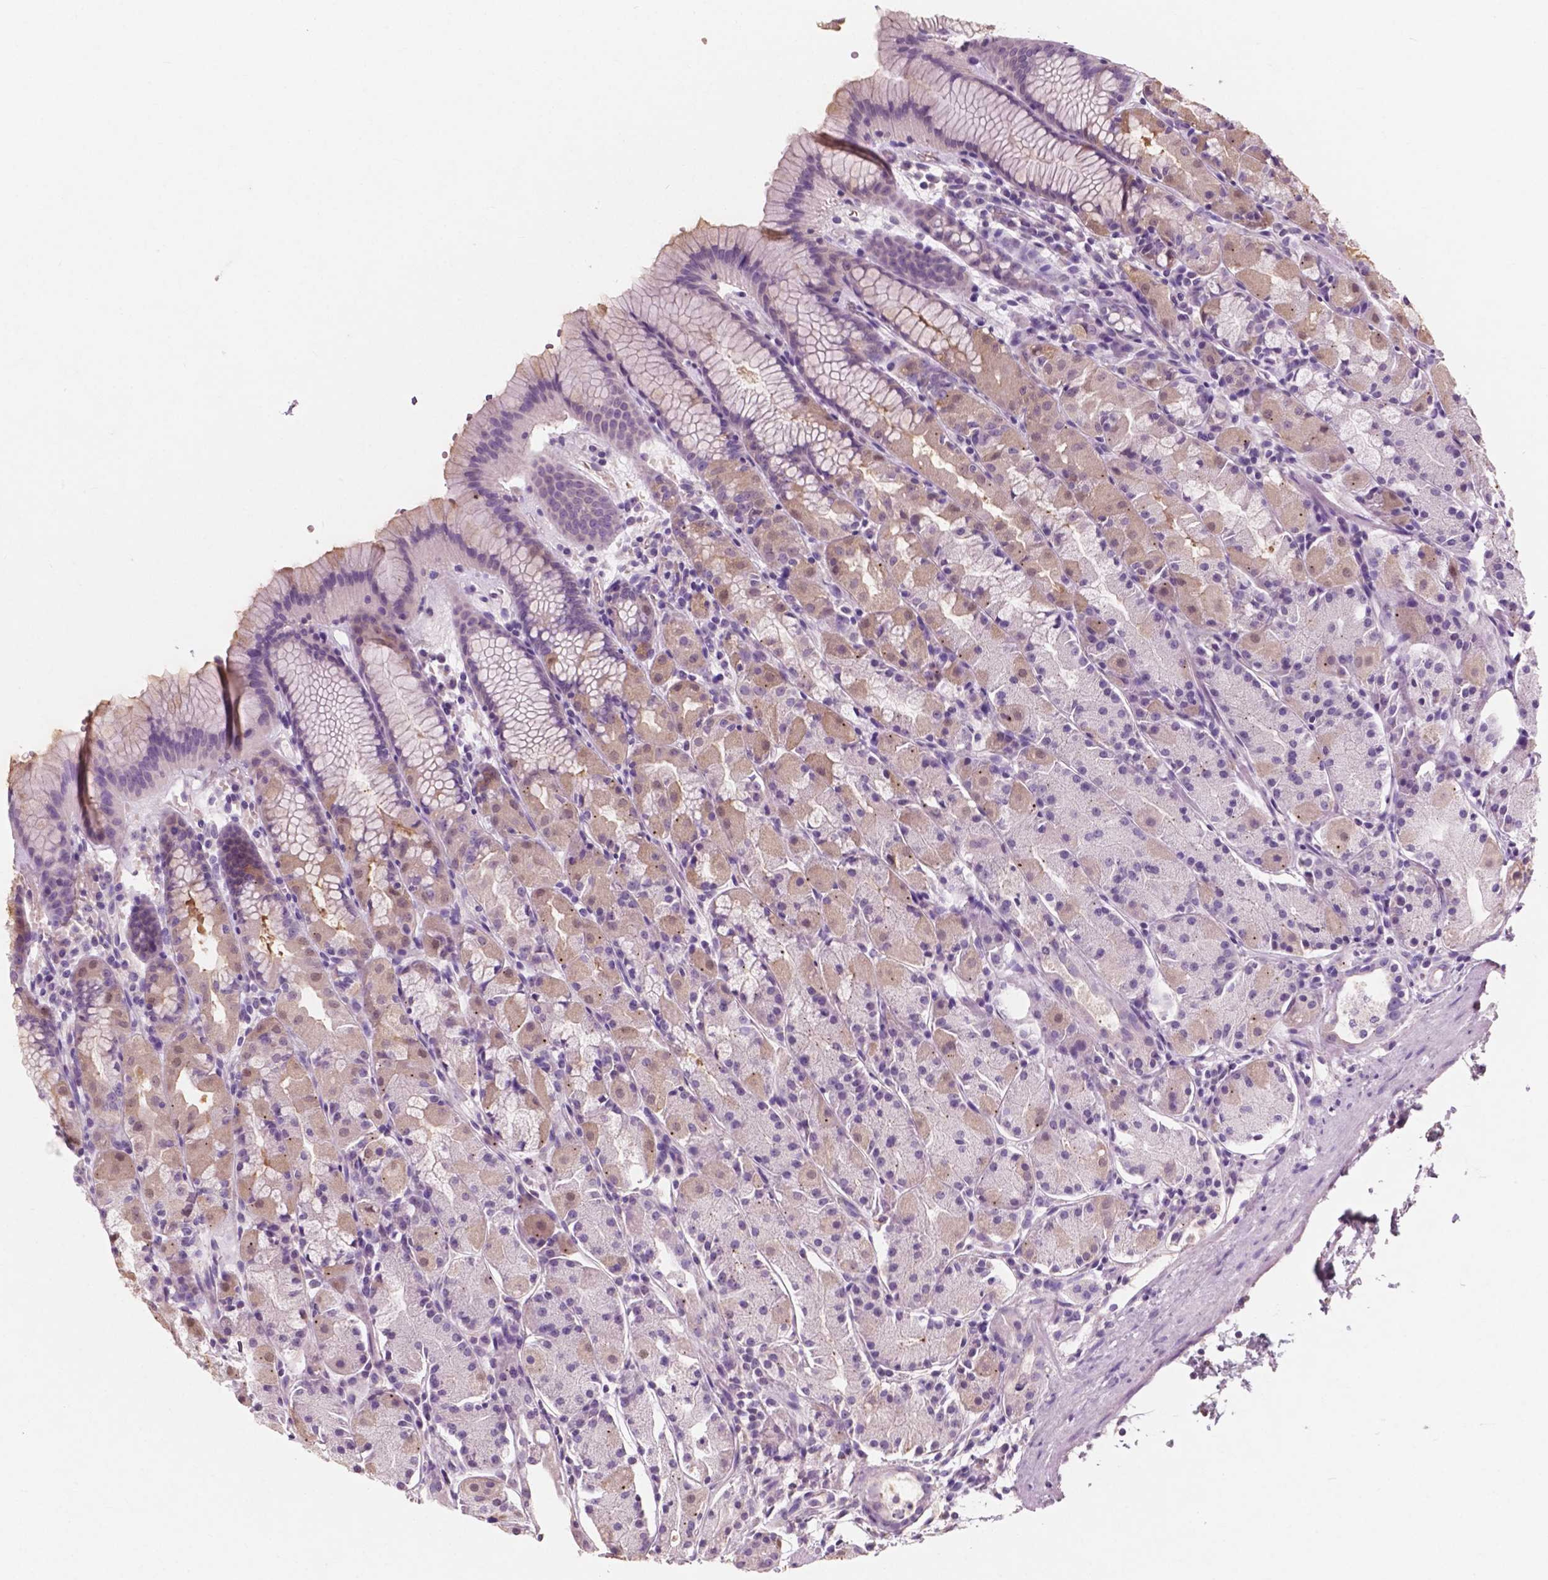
{"staining": {"intensity": "weak", "quantity": "25%-75%", "location": "cytoplasmic/membranous"}, "tissue": "stomach", "cell_type": "Glandular cells", "image_type": "normal", "snomed": [{"axis": "morphology", "description": "Normal tissue, NOS"}, {"axis": "topography", "description": "Stomach, upper"}], "caption": "Glandular cells exhibit low levels of weak cytoplasmic/membranous expression in about 25%-75% of cells in benign human stomach.", "gene": "AWAT1", "patient": {"sex": "male", "age": 47}}